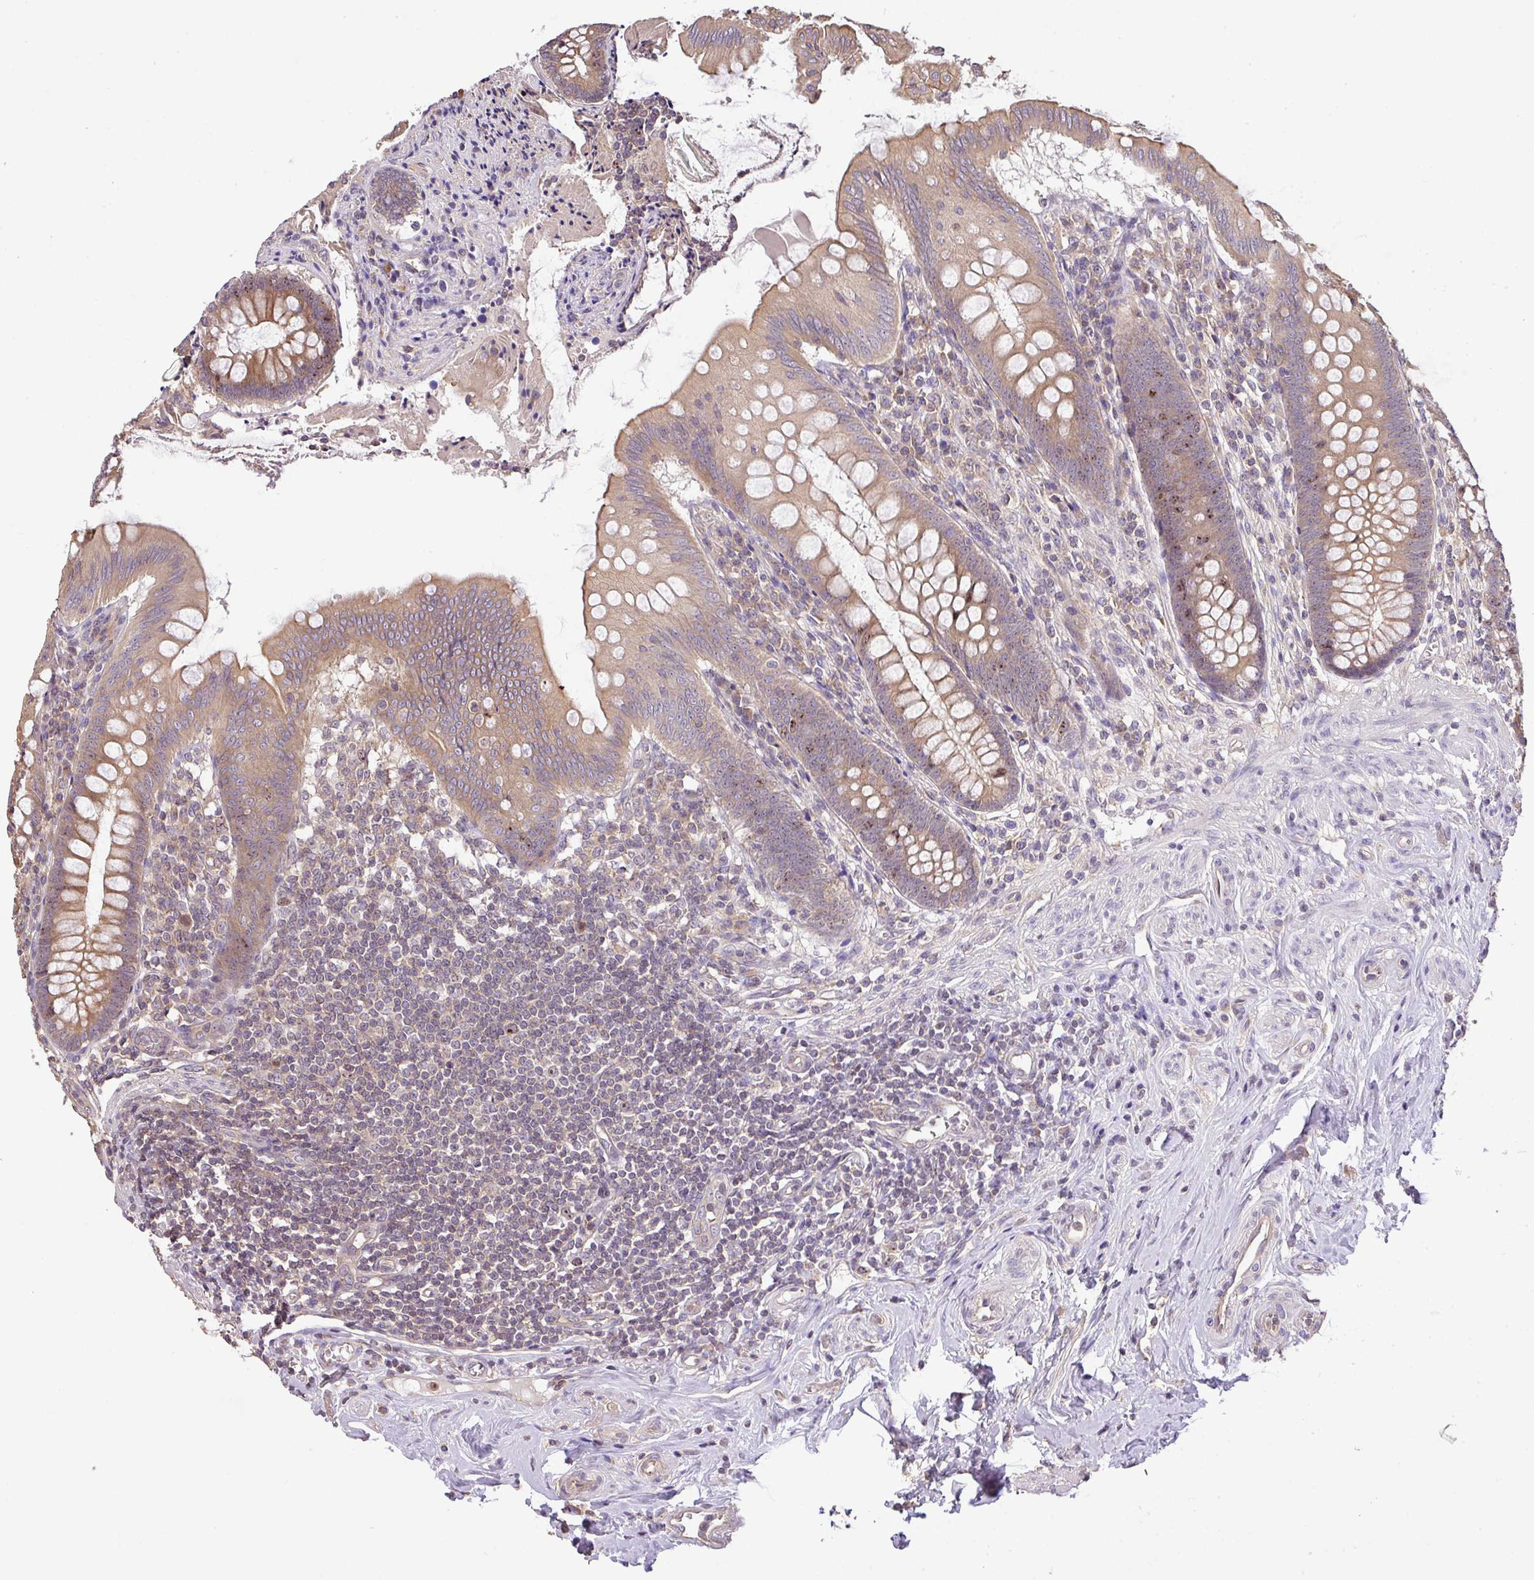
{"staining": {"intensity": "moderate", "quantity": ">75%", "location": "cytoplasmic/membranous"}, "tissue": "appendix", "cell_type": "Glandular cells", "image_type": "normal", "snomed": [{"axis": "morphology", "description": "Normal tissue, NOS"}, {"axis": "topography", "description": "Appendix"}], "caption": "An IHC image of unremarkable tissue is shown. Protein staining in brown labels moderate cytoplasmic/membranous positivity in appendix within glandular cells. Immunohistochemistry (ihc) stains the protein in brown and the nuclei are stained blue.", "gene": "VENTX", "patient": {"sex": "female", "age": 51}}